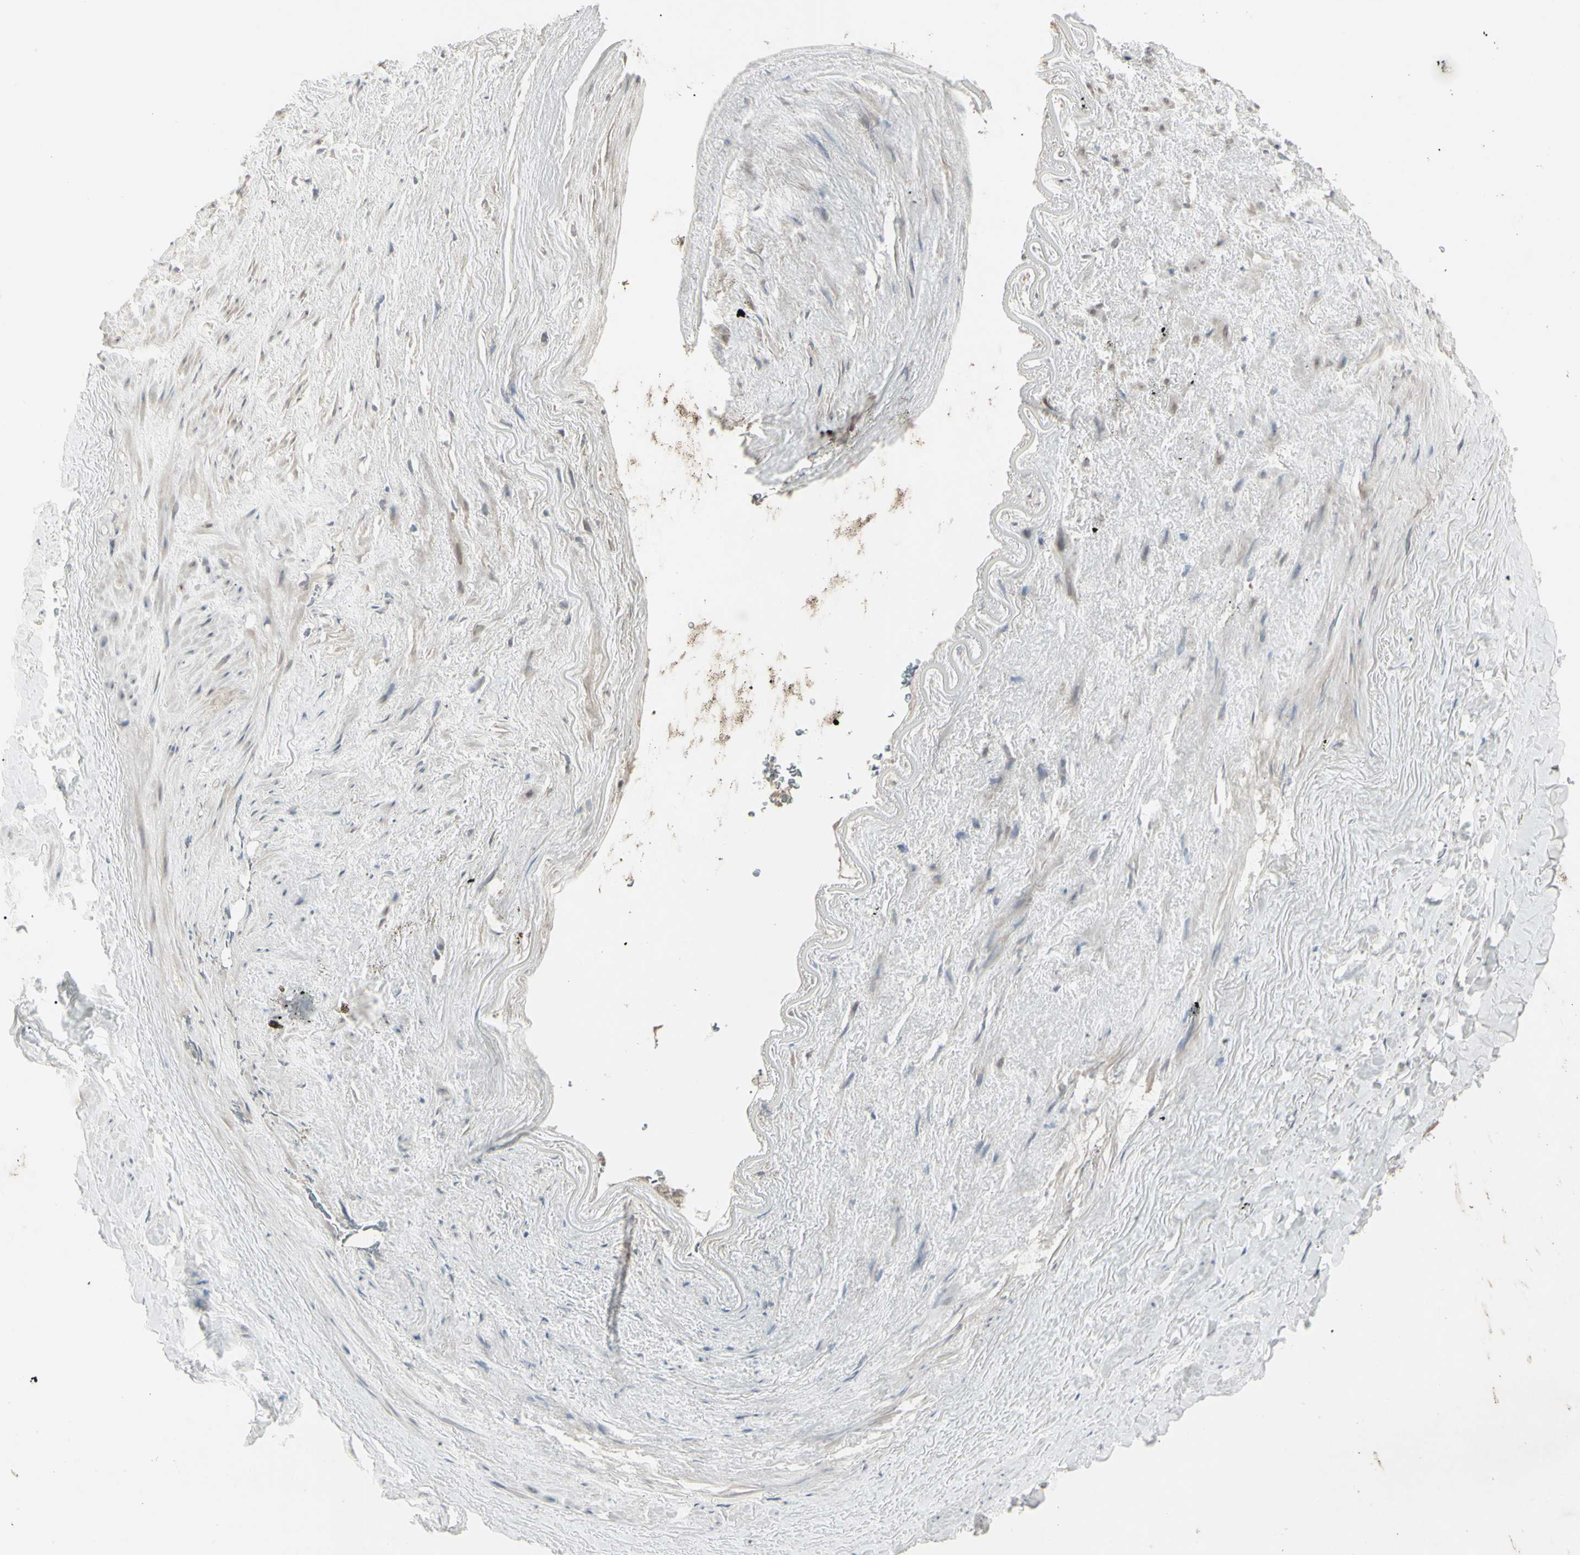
{"staining": {"intensity": "negative", "quantity": "none", "location": "none"}, "tissue": "adipose tissue", "cell_type": "Adipocytes", "image_type": "normal", "snomed": [{"axis": "morphology", "description": "Normal tissue, NOS"}, {"axis": "topography", "description": "Peripheral nerve tissue"}], "caption": "The photomicrograph displays no staining of adipocytes in unremarkable adipose tissue. Brightfield microscopy of immunohistochemistry (IHC) stained with DAB (brown) and hematoxylin (blue), captured at high magnification.", "gene": "PIAS4", "patient": {"sex": "male", "age": 70}}